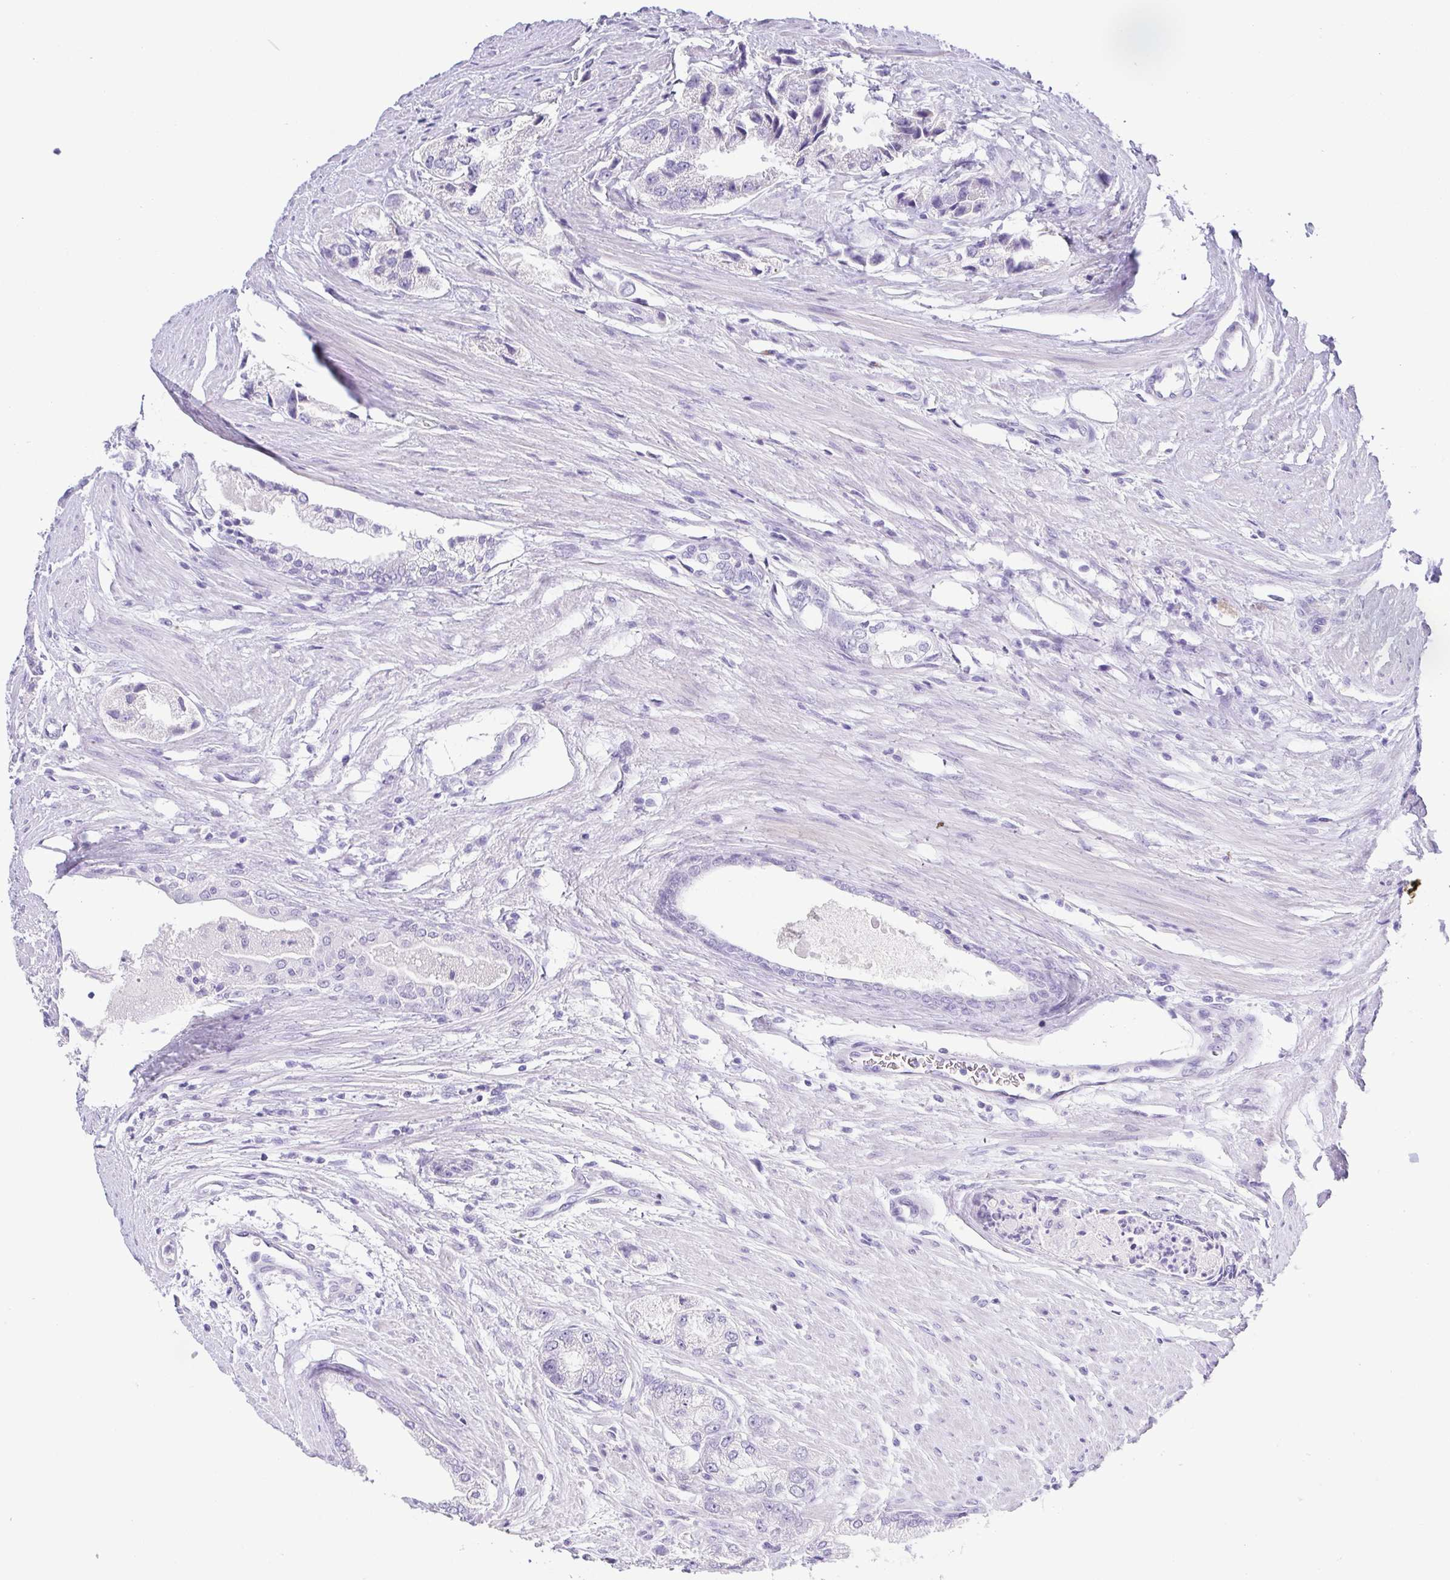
{"staining": {"intensity": "negative", "quantity": "none", "location": "none"}, "tissue": "prostate cancer", "cell_type": "Tumor cells", "image_type": "cancer", "snomed": [{"axis": "morphology", "description": "Adenocarcinoma, Low grade"}, {"axis": "topography", "description": "Prostate"}], "caption": "High magnification brightfield microscopy of prostate low-grade adenocarcinoma stained with DAB (brown) and counterstained with hematoxylin (blue): tumor cells show no significant positivity.", "gene": "HAPLN2", "patient": {"sex": "male", "age": 69}}